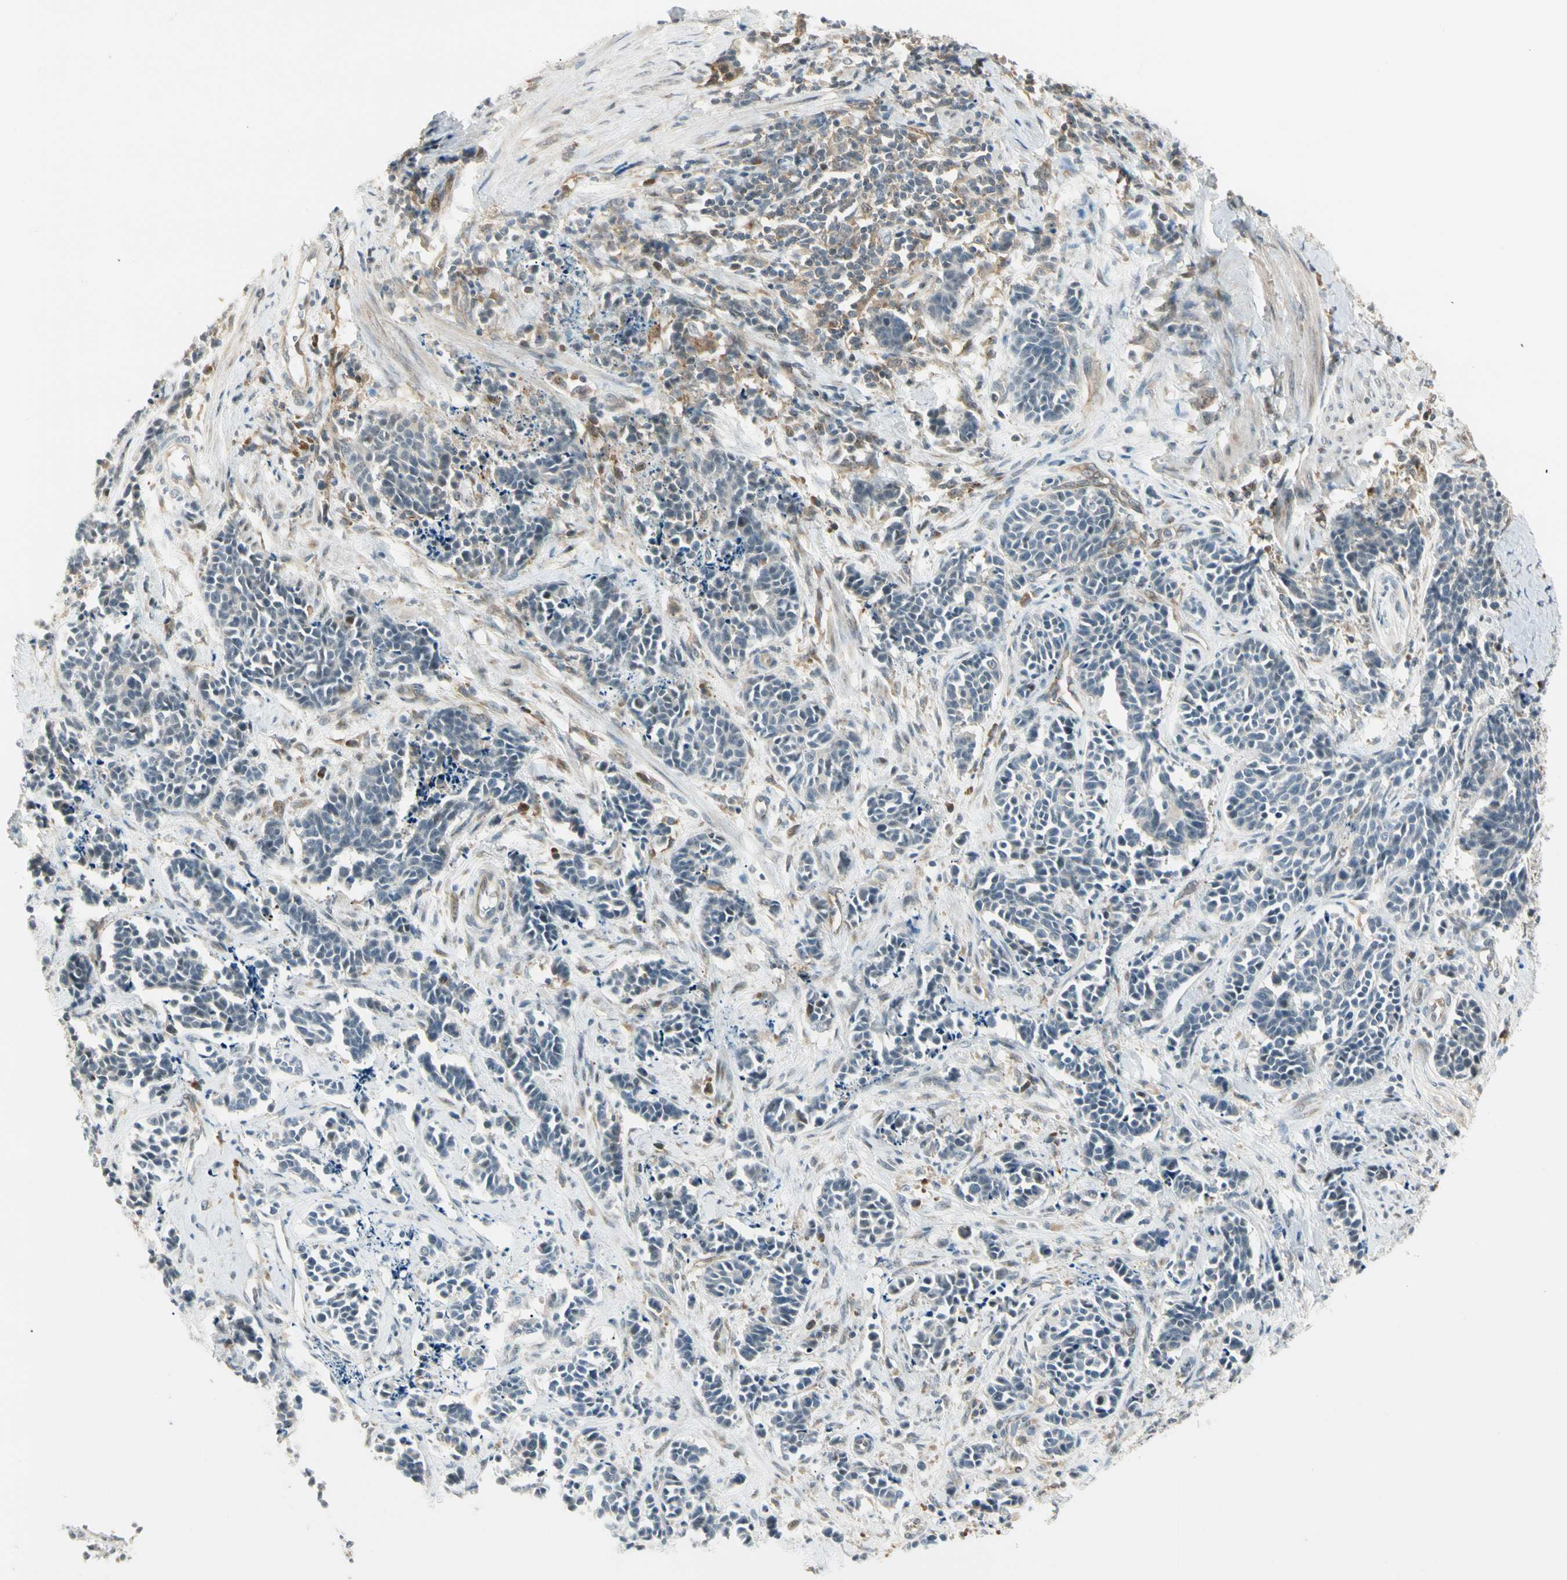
{"staining": {"intensity": "negative", "quantity": "none", "location": "none"}, "tissue": "cervical cancer", "cell_type": "Tumor cells", "image_type": "cancer", "snomed": [{"axis": "morphology", "description": "Squamous cell carcinoma, NOS"}, {"axis": "topography", "description": "Cervix"}], "caption": "IHC micrograph of neoplastic tissue: human cervical squamous cell carcinoma stained with DAB (3,3'-diaminobenzidine) reveals no significant protein expression in tumor cells.", "gene": "FNDC3B", "patient": {"sex": "female", "age": 35}}